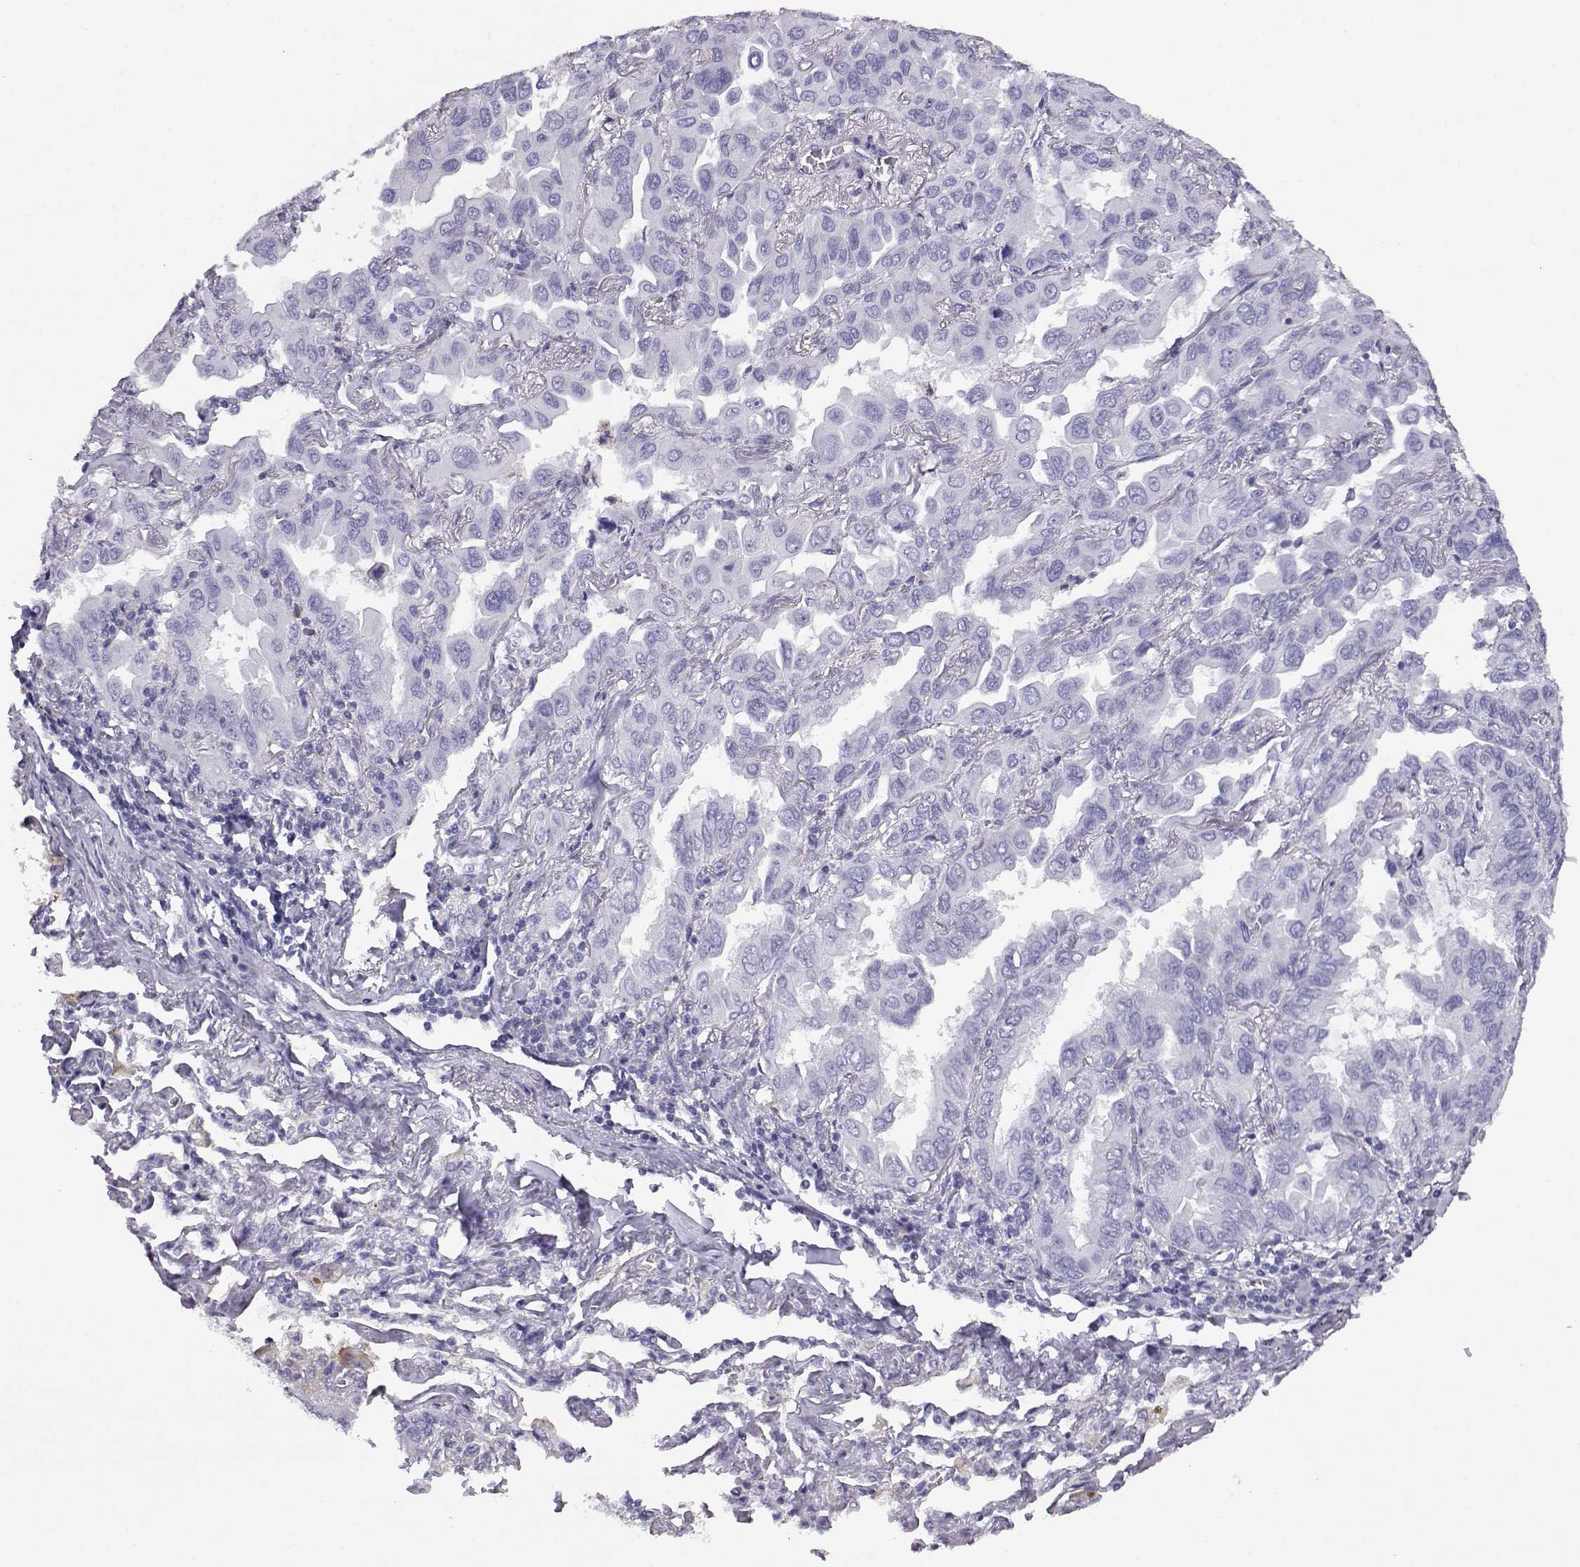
{"staining": {"intensity": "negative", "quantity": "none", "location": "none"}, "tissue": "lung cancer", "cell_type": "Tumor cells", "image_type": "cancer", "snomed": [{"axis": "morphology", "description": "Adenocarcinoma, NOS"}, {"axis": "topography", "description": "Lung"}], "caption": "Tumor cells are negative for protein expression in human lung cancer.", "gene": "AKR1B1", "patient": {"sex": "male", "age": 64}}